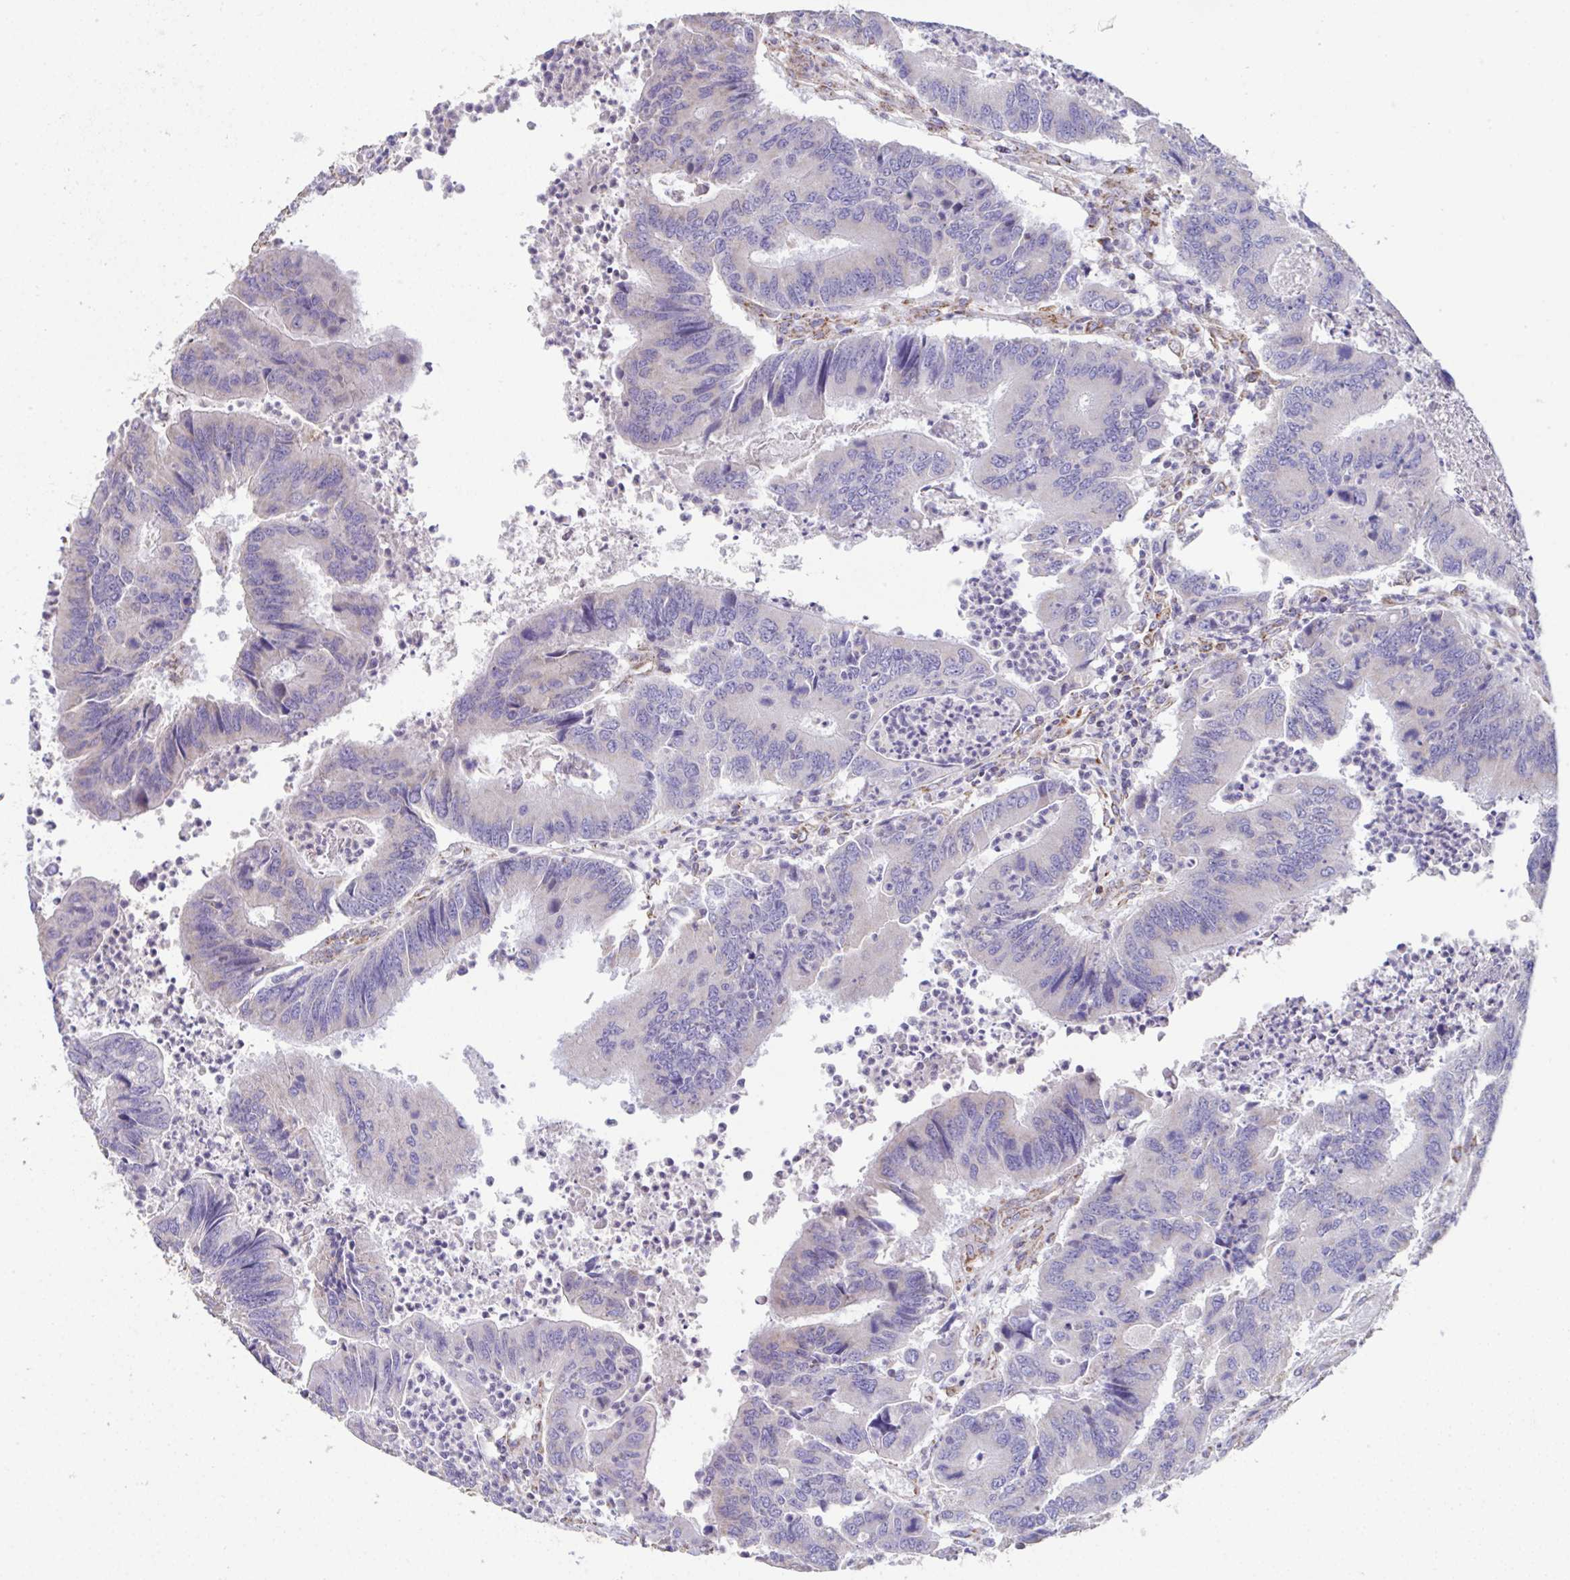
{"staining": {"intensity": "weak", "quantity": "<25%", "location": "cytoplasmic/membranous"}, "tissue": "colorectal cancer", "cell_type": "Tumor cells", "image_type": "cancer", "snomed": [{"axis": "morphology", "description": "Adenocarcinoma, NOS"}, {"axis": "topography", "description": "Colon"}], "caption": "DAB immunohistochemical staining of colorectal adenocarcinoma exhibits no significant expression in tumor cells. (Immunohistochemistry, brightfield microscopy, high magnification).", "gene": "DOK7", "patient": {"sex": "female", "age": 67}}